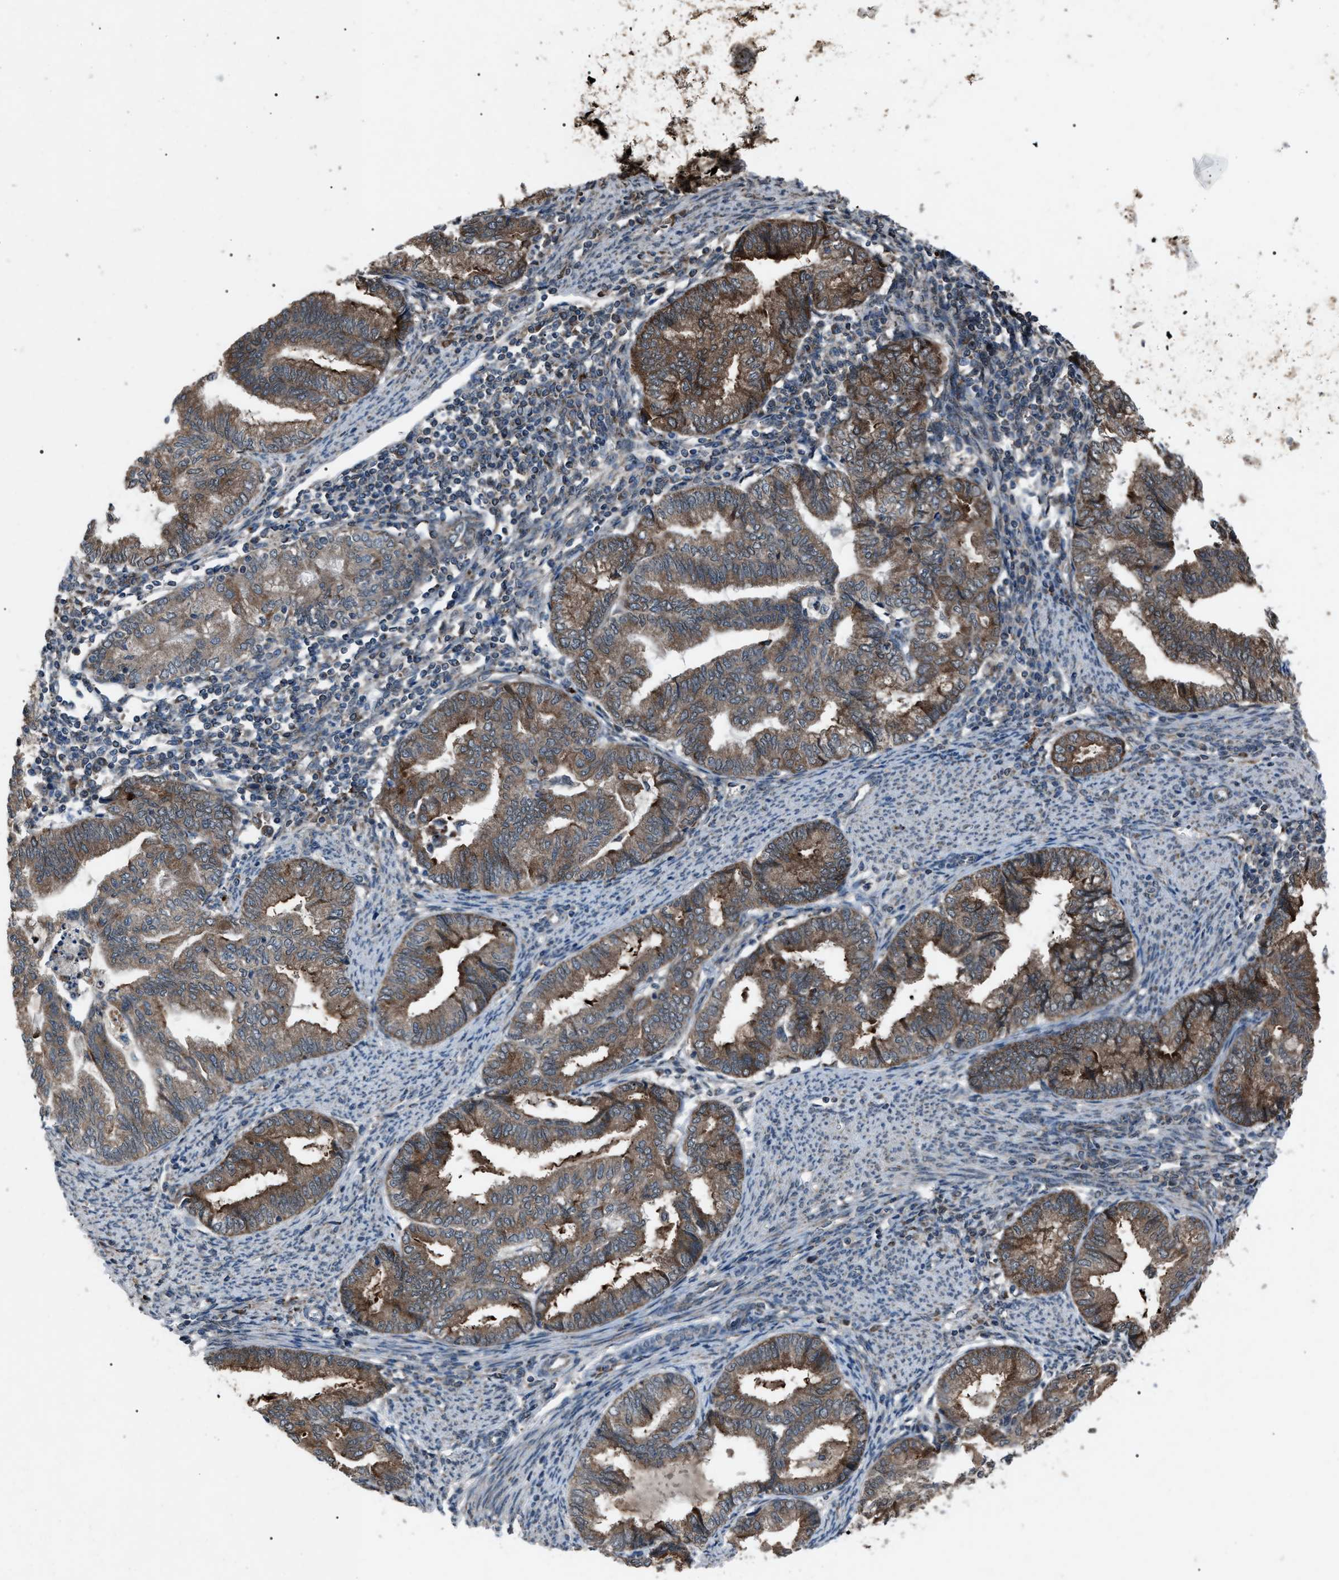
{"staining": {"intensity": "strong", "quantity": ">75%", "location": "cytoplasmic/membranous"}, "tissue": "endometrial cancer", "cell_type": "Tumor cells", "image_type": "cancer", "snomed": [{"axis": "morphology", "description": "Adenocarcinoma, NOS"}, {"axis": "topography", "description": "Endometrium"}], "caption": "Strong cytoplasmic/membranous staining is present in about >75% of tumor cells in endometrial cancer (adenocarcinoma).", "gene": "ZFAND2A", "patient": {"sex": "female", "age": 79}}